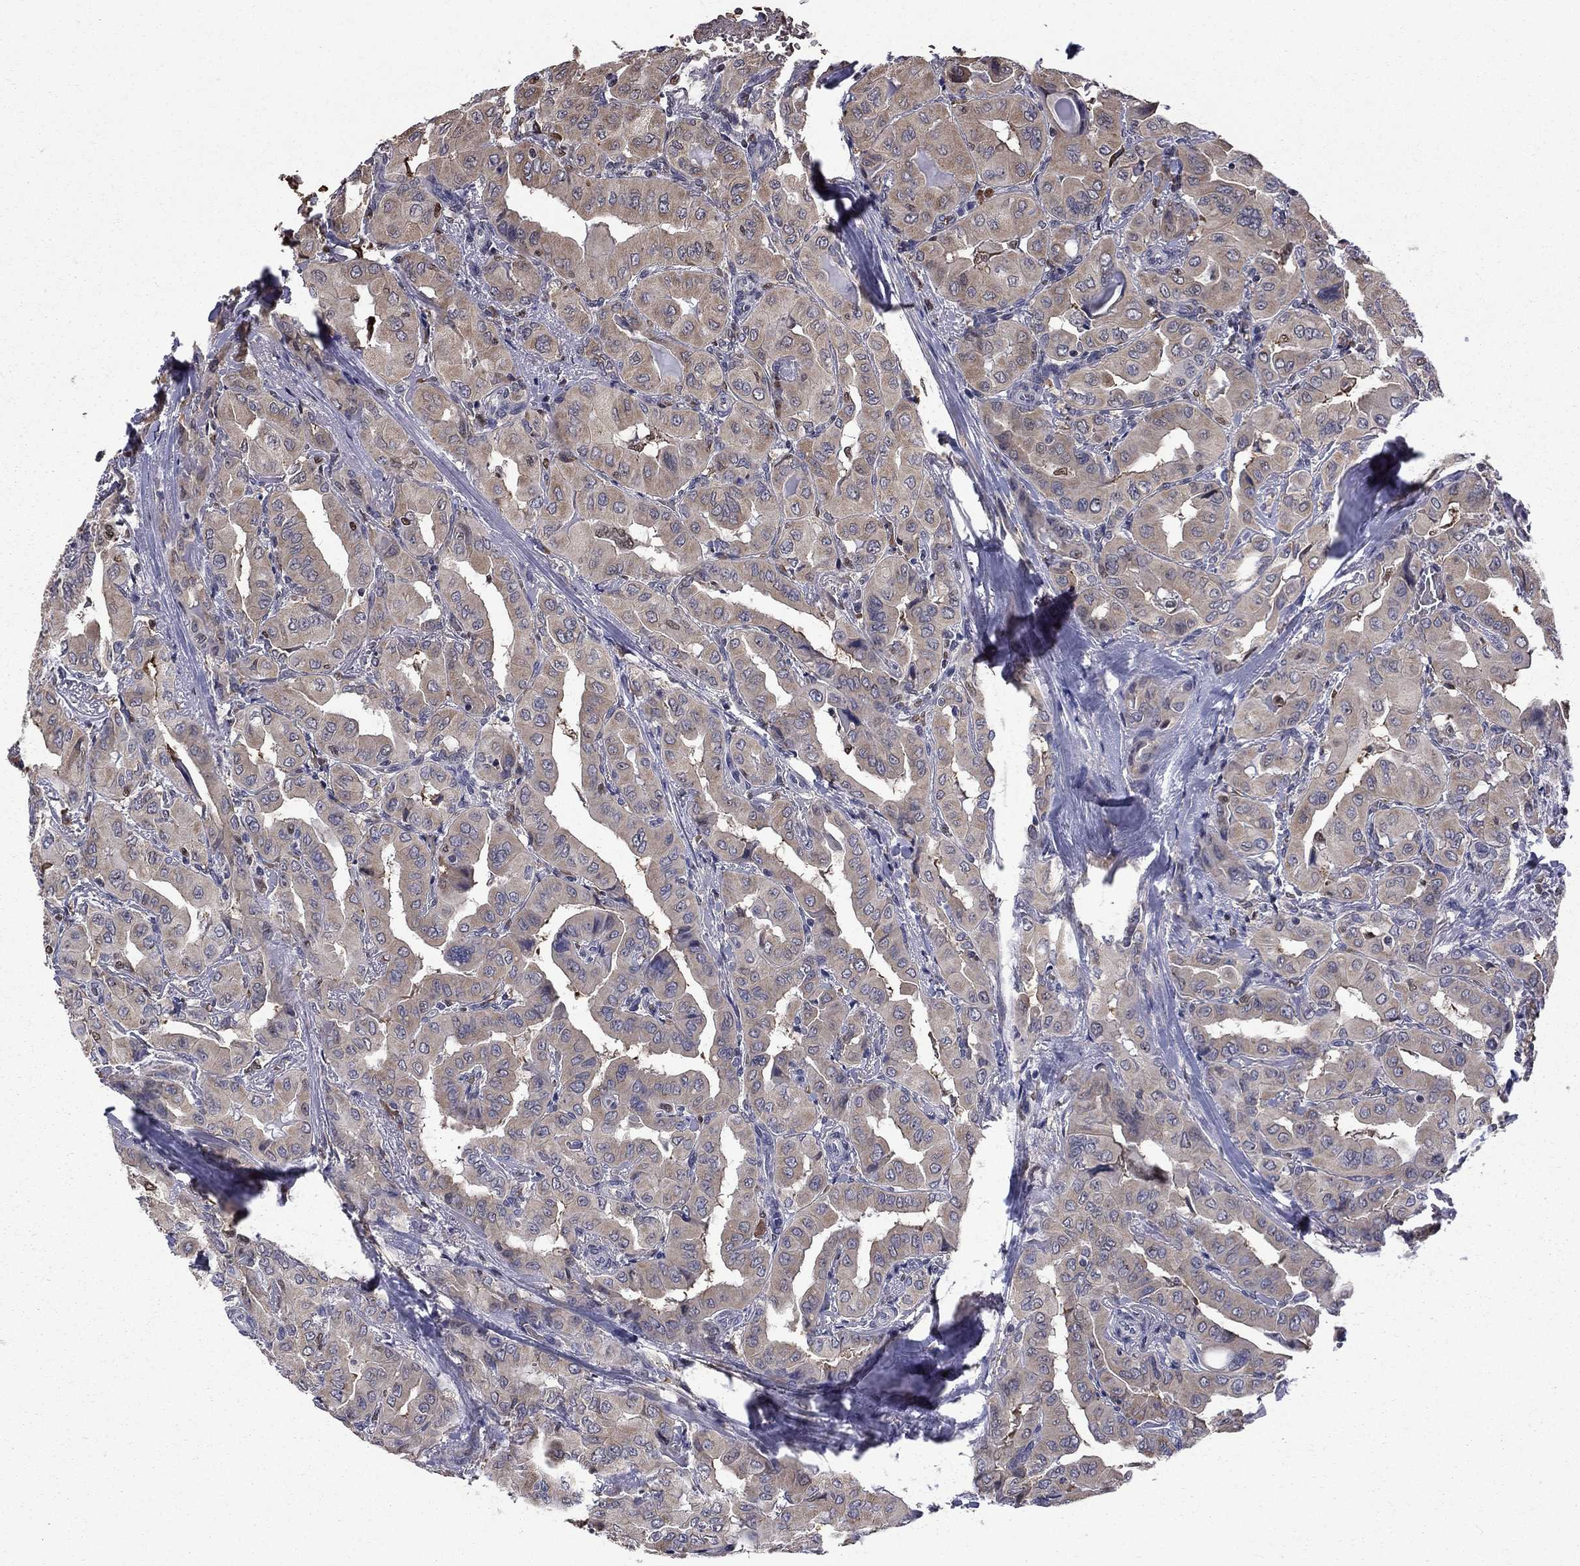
{"staining": {"intensity": "weak", "quantity": "25%-75%", "location": "cytoplasmic/membranous"}, "tissue": "thyroid cancer", "cell_type": "Tumor cells", "image_type": "cancer", "snomed": [{"axis": "morphology", "description": "Normal tissue, NOS"}, {"axis": "morphology", "description": "Papillary adenocarcinoma, NOS"}, {"axis": "topography", "description": "Thyroid gland"}], "caption": "Protein staining exhibits weak cytoplasmic/membranous staining in about 25%-75% of tumor cells in thyroid cancer.", "gene": "HSPB2", "patient": {"sex": "female", "age": 66}}